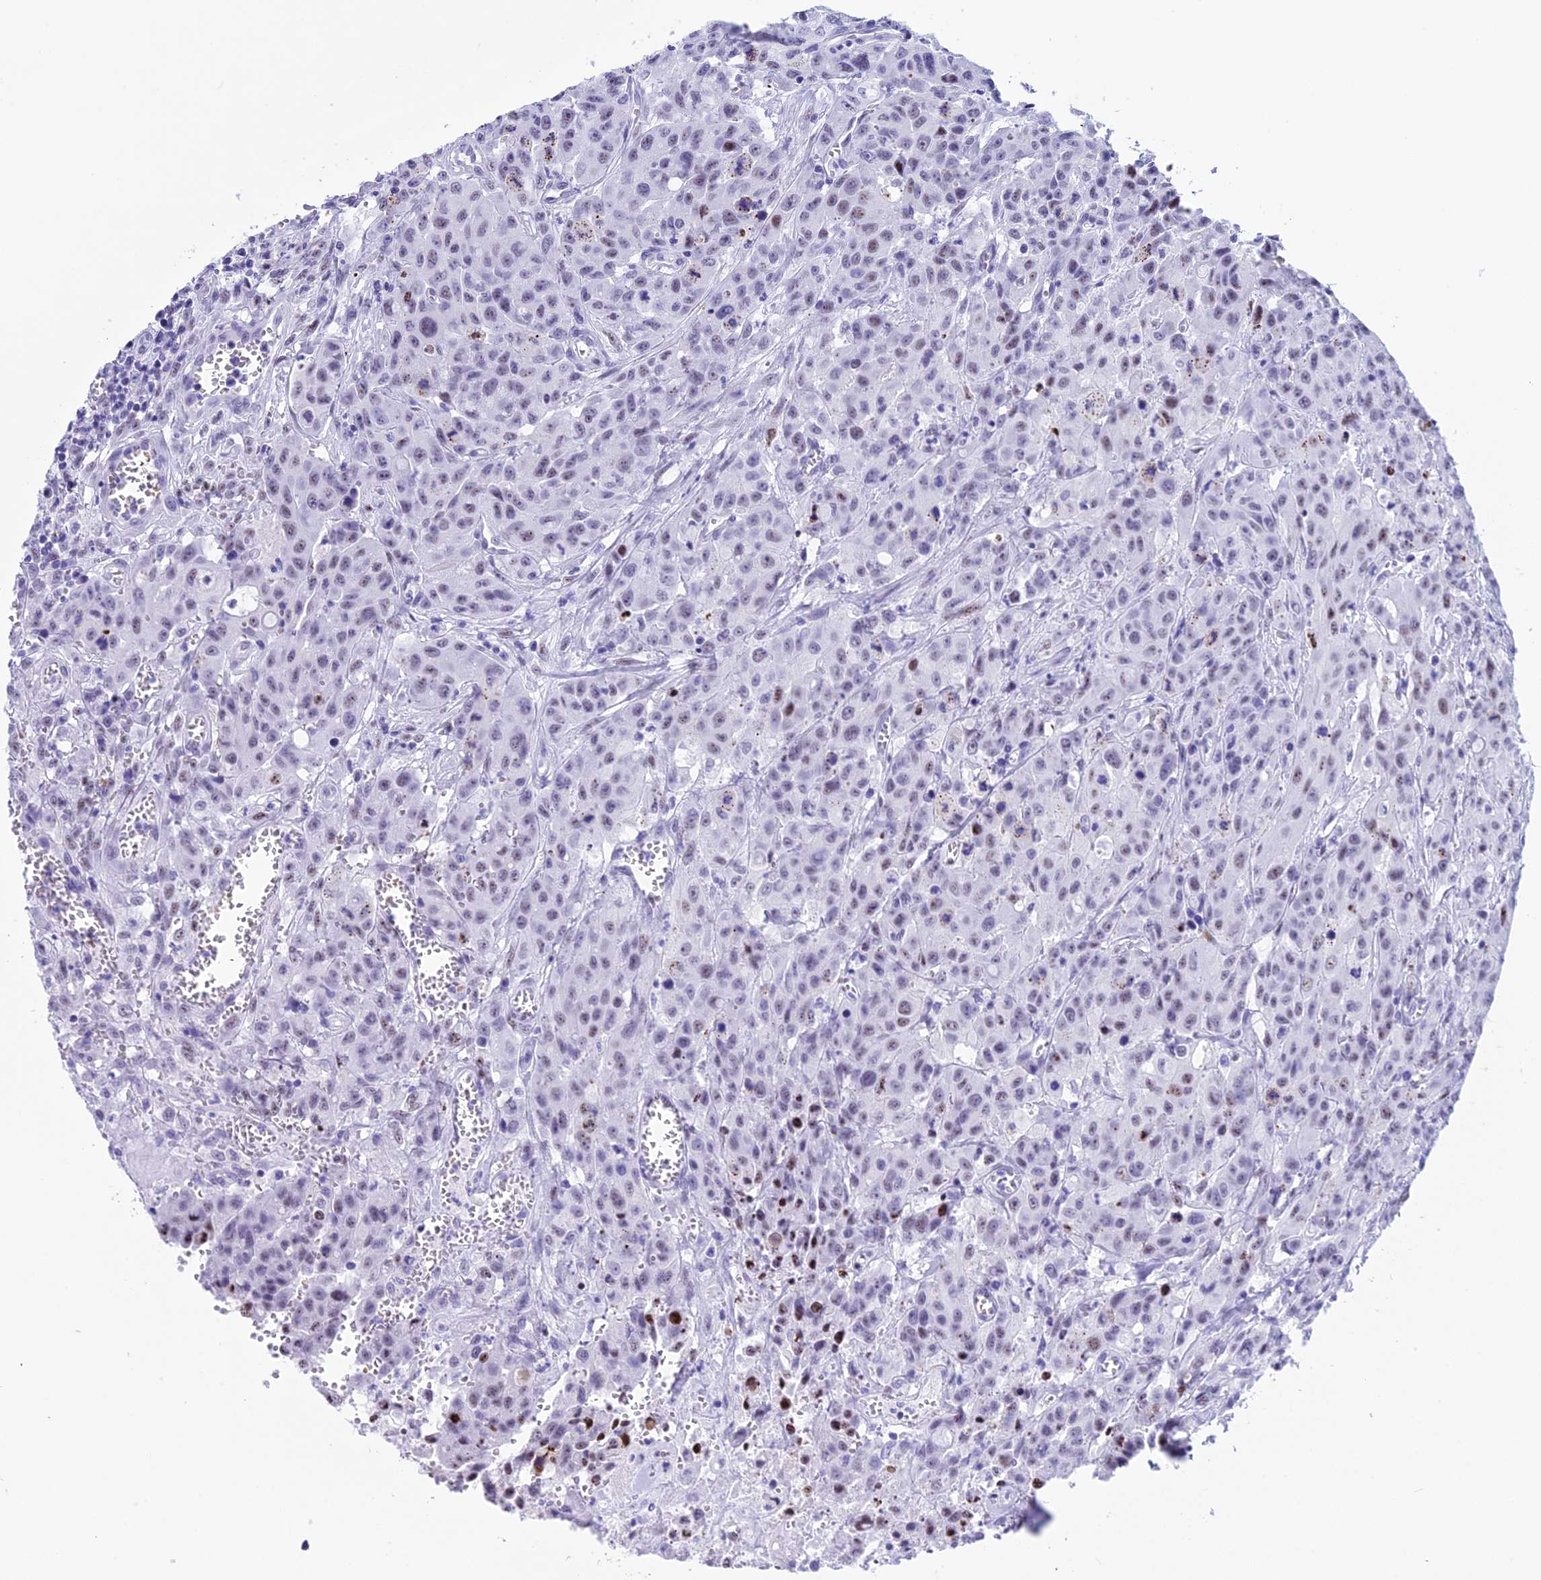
{"staining": {"intensity": "weak", "quantity": "<25%", "location": "nuclear"}, "tissue": "colorectal cancer", "cell_type": "Tumor cells", "image_type": "cancer", "snomed": [{"axis": "morphology", "description": "Adenocarcinoma, NOS"}, {"axis": "topography", "description": "Colon"}], "caption": "IHC micrograph of colorectal cancer (adenocarcinoma) stained for a protein (brown), which exhibits no staining in tumor cells.", "gene": "RNPS1", "patient": {"sex": "male", "age": 62}}